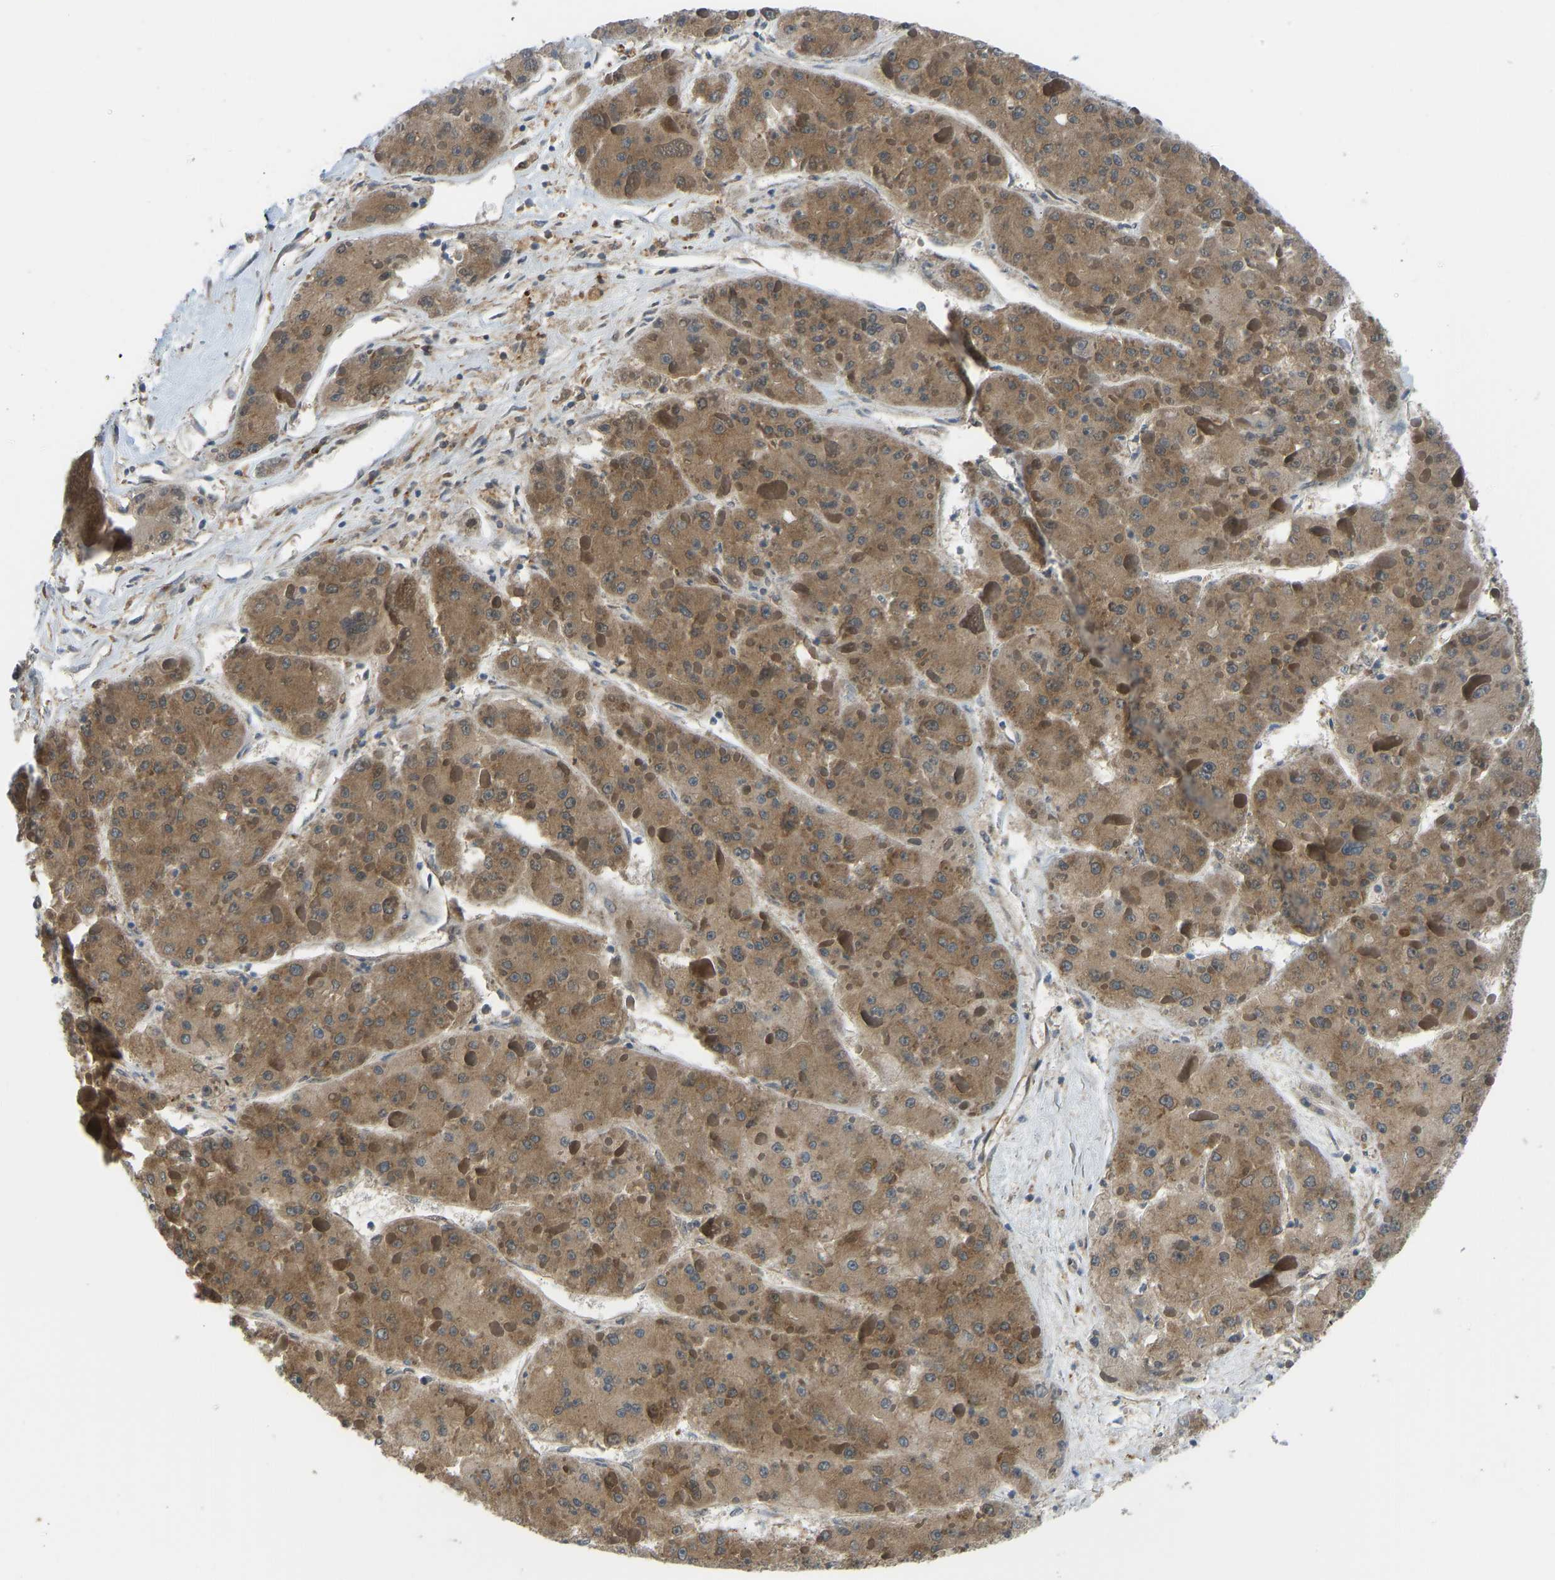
{"staining": {"intensity": "moderate", "quantity": ">75%", "location": "cytoplasmic/membranous"}, "tissue": "liver cancer", "cell_type": "Tumor cells", "image_type": "cancer", "snomed": [{"axis": "morphology", "description": "Carcinoma, Hepatocellular, NOS"}, {"axis": "topography", "description": "Liver"}], "caption": "Immunohistochemistry micrograph of neoplastic tissue: human liver hepatocellular carcinoma stained using immunohistochemistry shows medium levels of moderate protein expression localized specifically in the cytoplasmic/membranous of tumor cells, appearing as a cytoplasmic/membranous brown color.", "gene": "CCT8", "patient": {"sex": "female", "age": 73}}